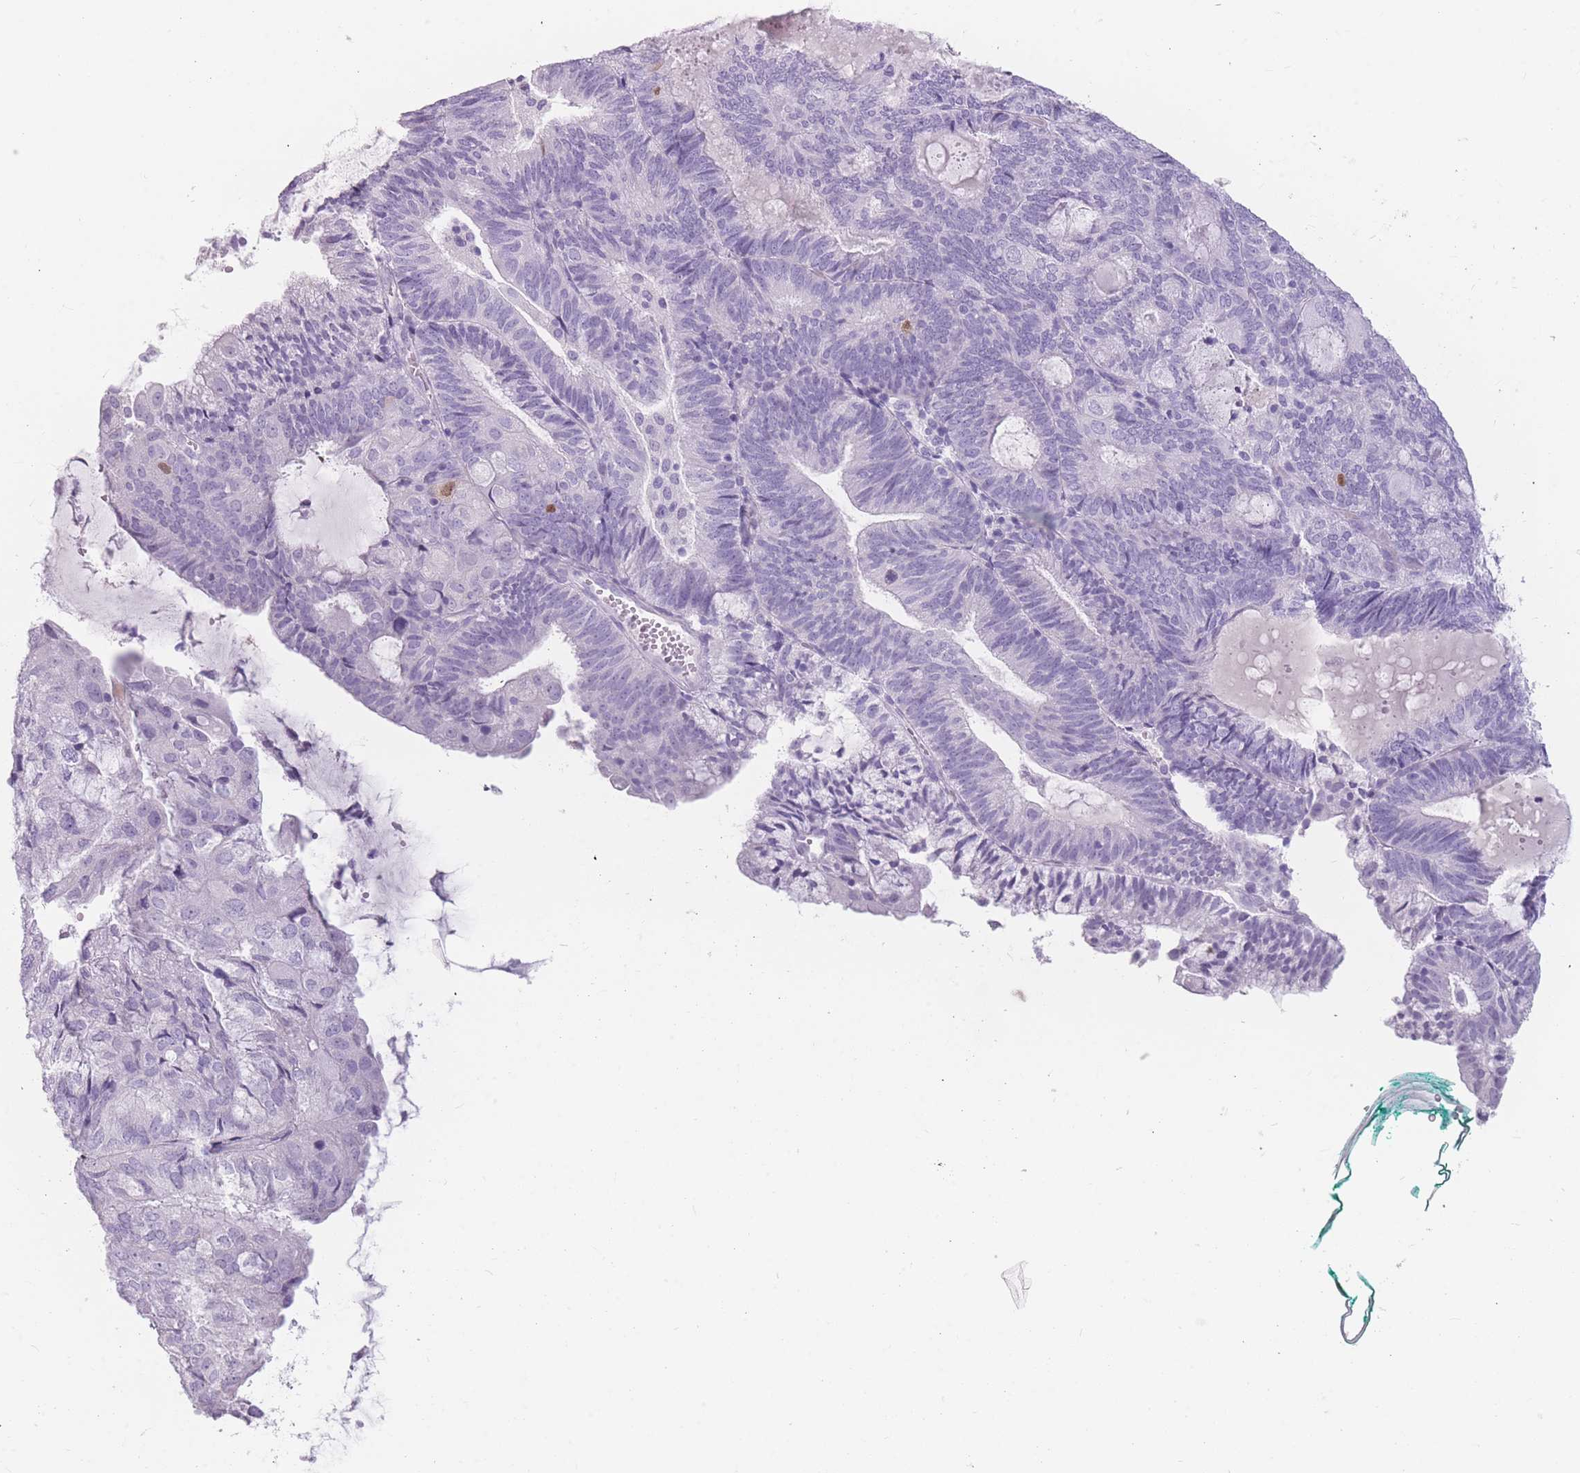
{"staining": {"intensity": "negative", "quantity": "none", "location": "none"}, "tissue": "endometrial cancer", "cell_type": "Tumor cells", "image_type": "cancer", "snomed": [{"axis": "morphology", "description": "Adenocarcinoma, NOS"}, {"axis": "topography", "description": "Endometrium"}], "caption": "The micrograph demonstrates no staining of tumor cells in endometrial adenocarcinoma. The staining was performed using DAB to visualize the protein expression in brown, while the nuclei were stained in blue with hematoxylin (Magnification: 20x).", "gene": "CCNO", "patient": {"sex": "female", "age": 81}}